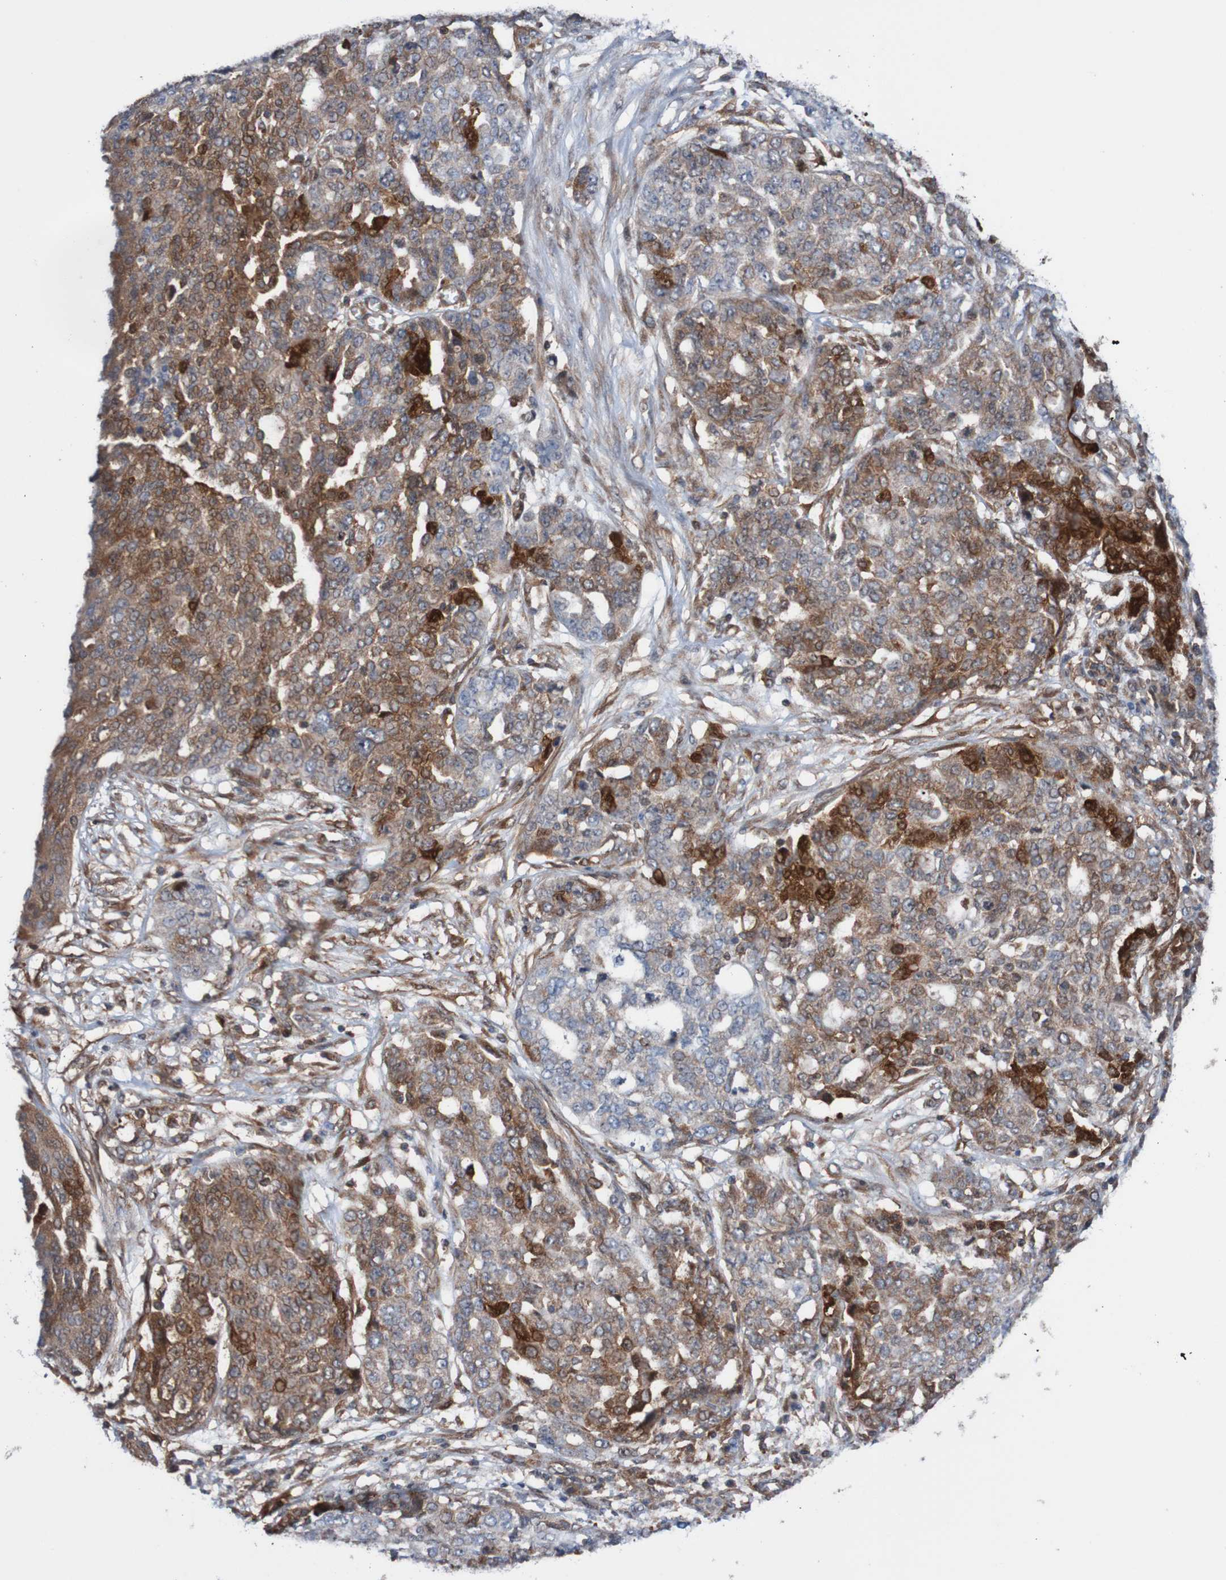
{"staining": {"intensity": "weak", "quantity": ">75%", "location": "cytoplasmic/membranous"}, "tissue": "ovarian cancer", "cell_type": "Tumor cells", "image_type": "cancer", "snomed": [{"axis": "morphology", "description": "Cystadenocarcinoma, serous, NOS"}, {"axis": "topography", "description": "Soft tissue"}, {"axis": "topography", "description": "Ovary"}], "caption": "Immunohistochemistry (IHC) (DAB (3,3'-diaminobenzidine)) staining of ovarian serous cystadenocarcinoma displays weak cytoplasmic/membranous protein expression in about >75% of tumor cells.", "gene": "RIGI", "patient": {"sex": "female", "age": 57}}